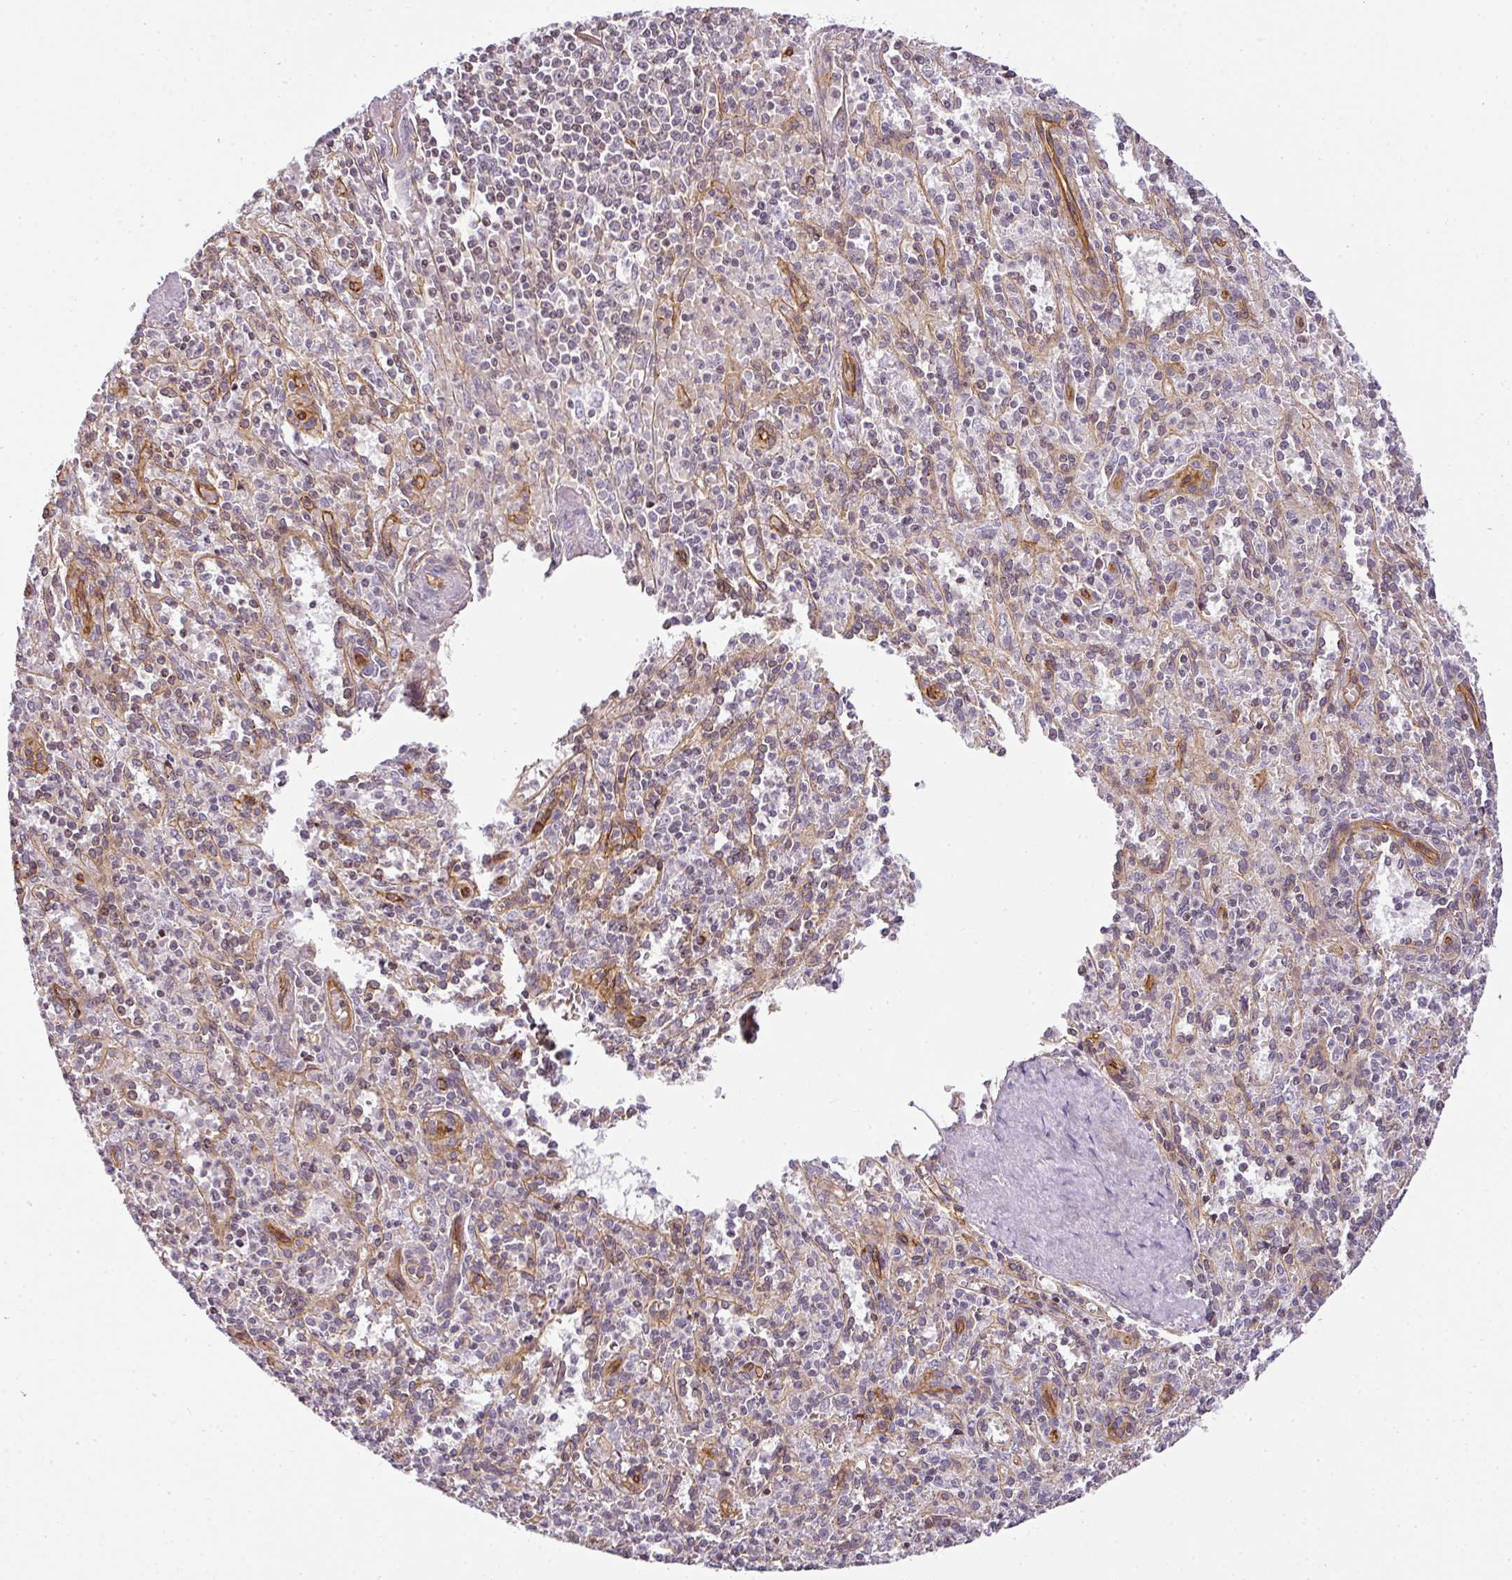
{"staining": {"intensity": "negative", "quantity": "none", "location": "none"}, "tissue": "spleen", "cell_type": "Cells in red pulp", "image_type": "normal", "snomed": [{"axis": "morphology", "description": "Normal tissue, NOS"}, {"axis": "topography", "description": "Spleen"}], "caption": "IHC of normal spleen demonstrates no expression in cells in red pulp.", "gene": "OR11H4", "patient": {"sex": "female", "age": 70}}